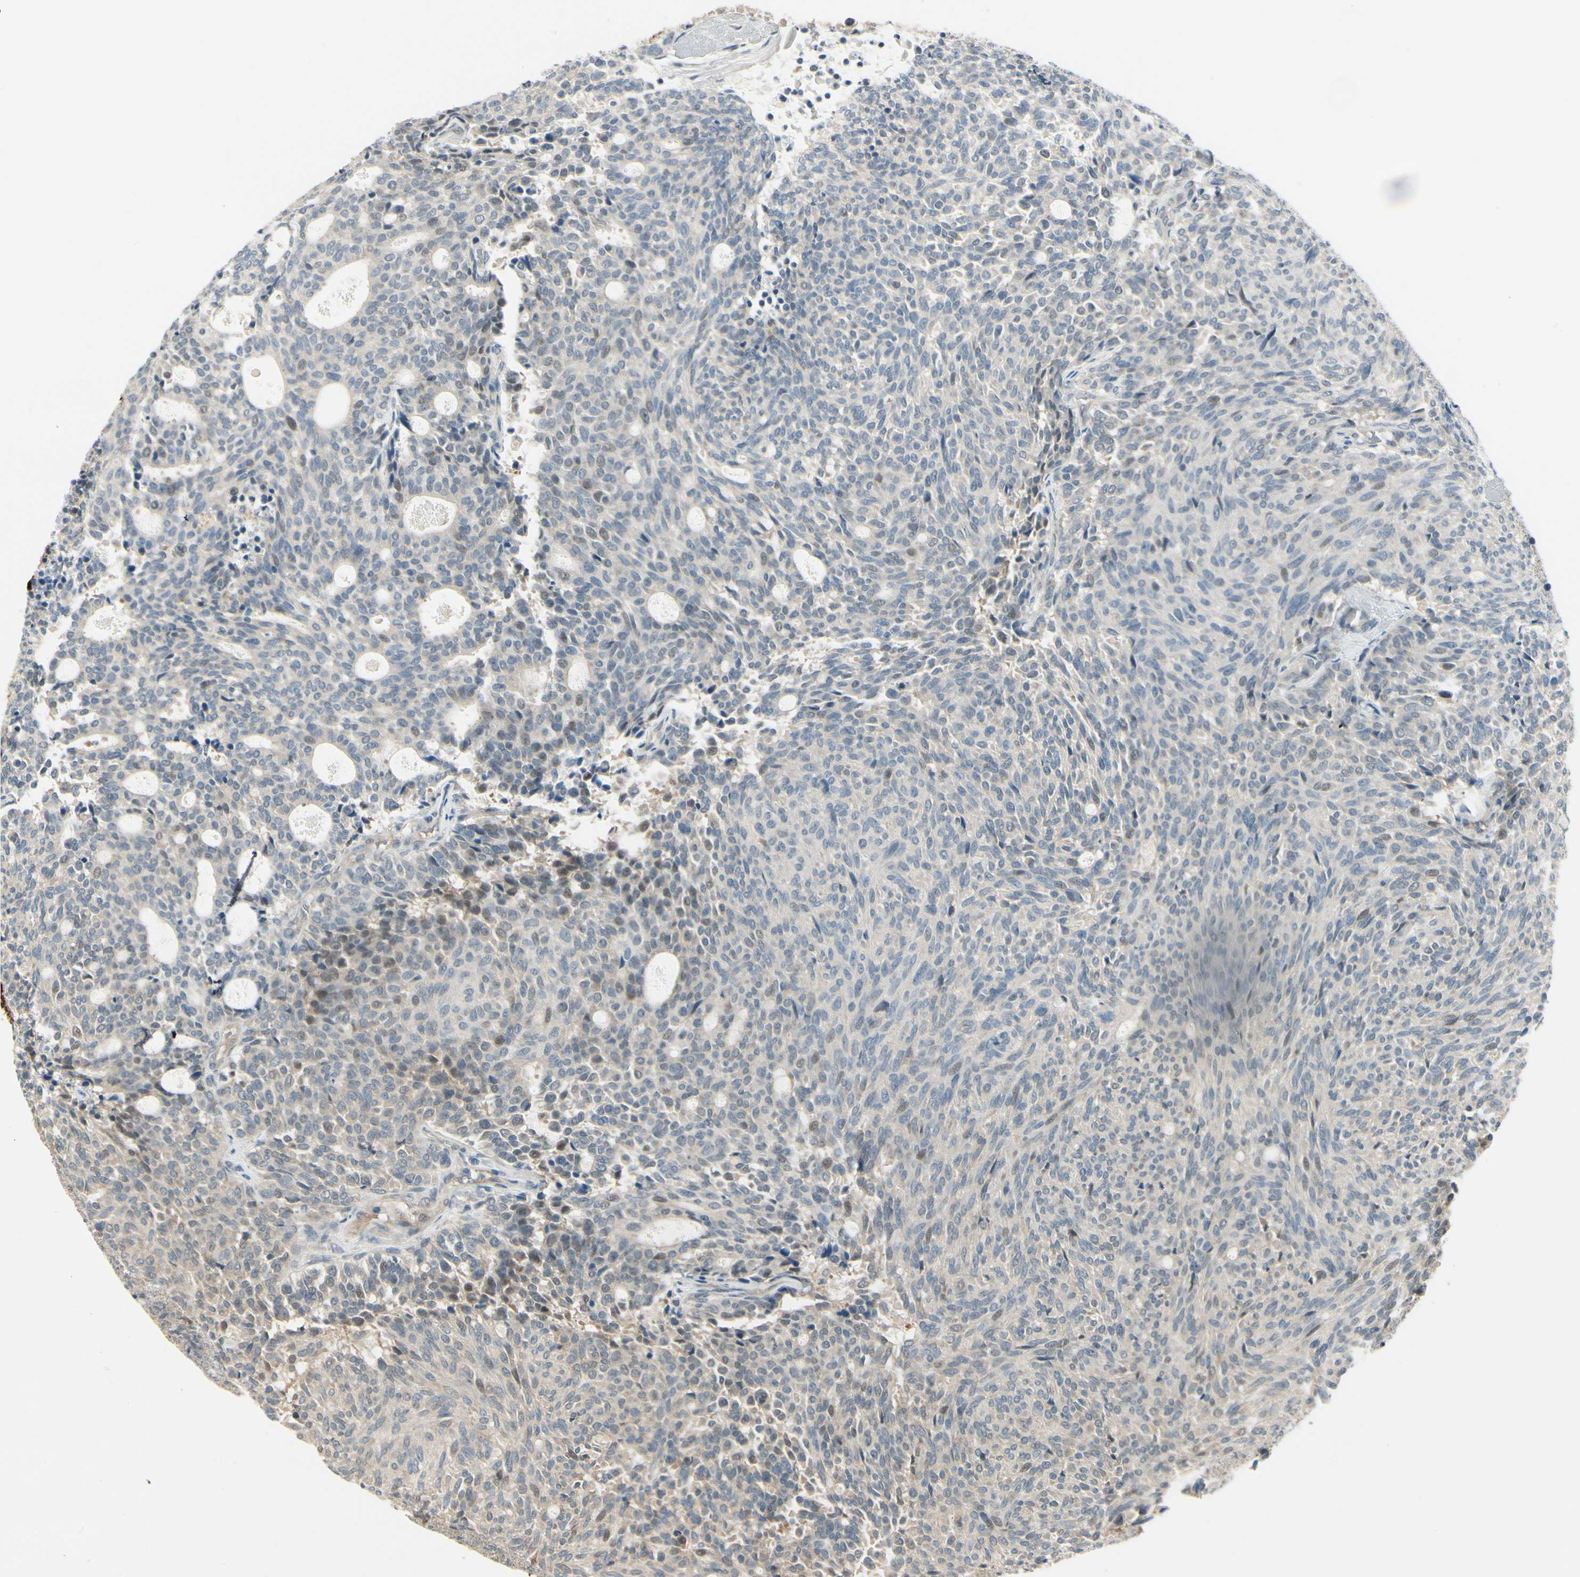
{"staining": {"intensity": "negative", "quantity": "none", "location": "none"}, "tissue": "carcinoid", "cell_type": "Tumor cells", "image_type": "cancer", "snomed": [{"axis": "morphology", "description": "Carcinoid, malignant, NOS"}, {"axis": "topography", "description": "Pancreas"}], "caption": "High magnification brightfield microscopy of carcinoid stained with DAB (brown) and counterstained with hematoxylin (blue): tumor cells show no significant staining. (DAB (3,3'-diaminobenzidine) immunohistochemistry (IHC) with hematoxylin counter stain).", "gene": "EPHB3", "patient": {"sex": "female", "age": 54}}